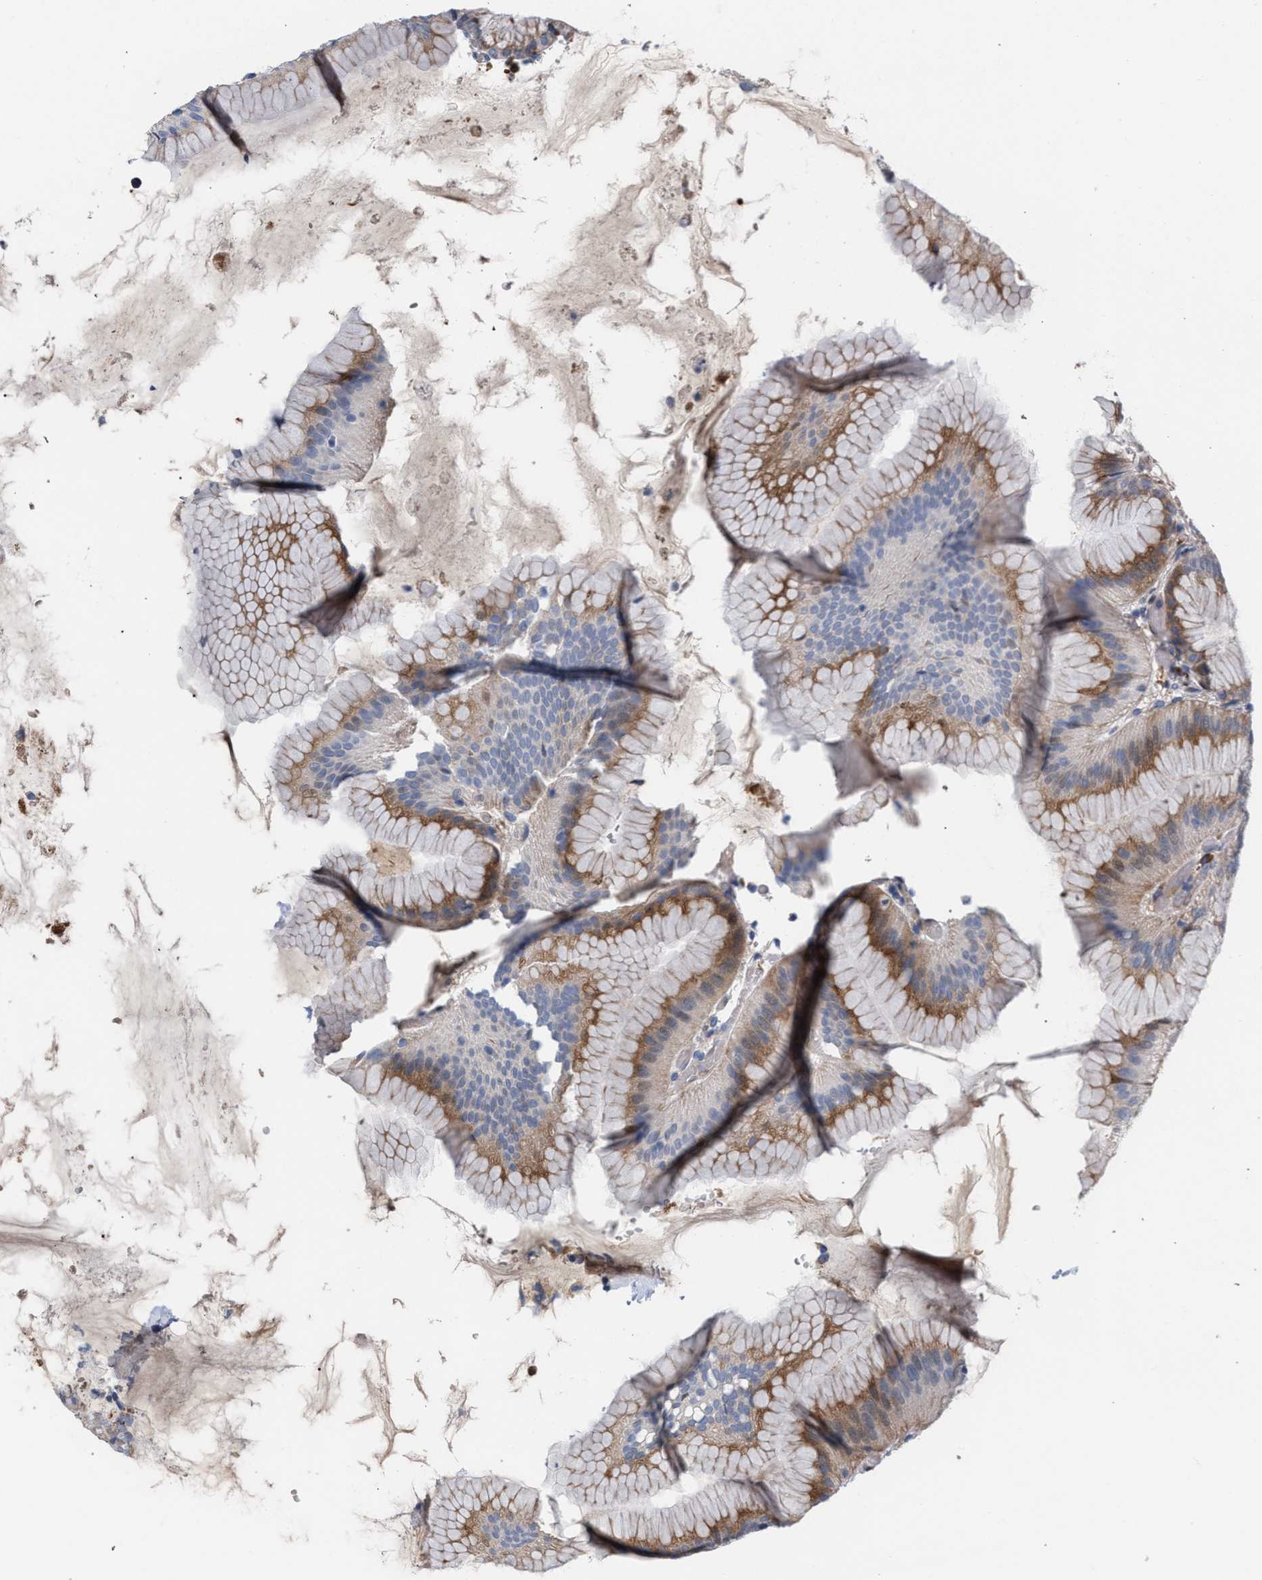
{"staining": {"intensity": "strong", "quantity": "<25%", "location": "cytoplasmic/membranous"}, "tissue": "stomach", "cell_type": "Glandular cells", "image_type": "normal", "snomed": [{"axis": "morphology", "description": "Normal tissue, NOS"}, {"axis": "topography", "description": "Stomach"}, {"axis": "topography", "description": "Stomach, lower"}], "caption": "Glandular cells show medium levels of strong cytoplasmic/membranous expression in about <25% of cells in benign human stomach. Nuclei are stained in blue.", "gene": "RNF135", "patient": {"sex": "female", "age": 75}}